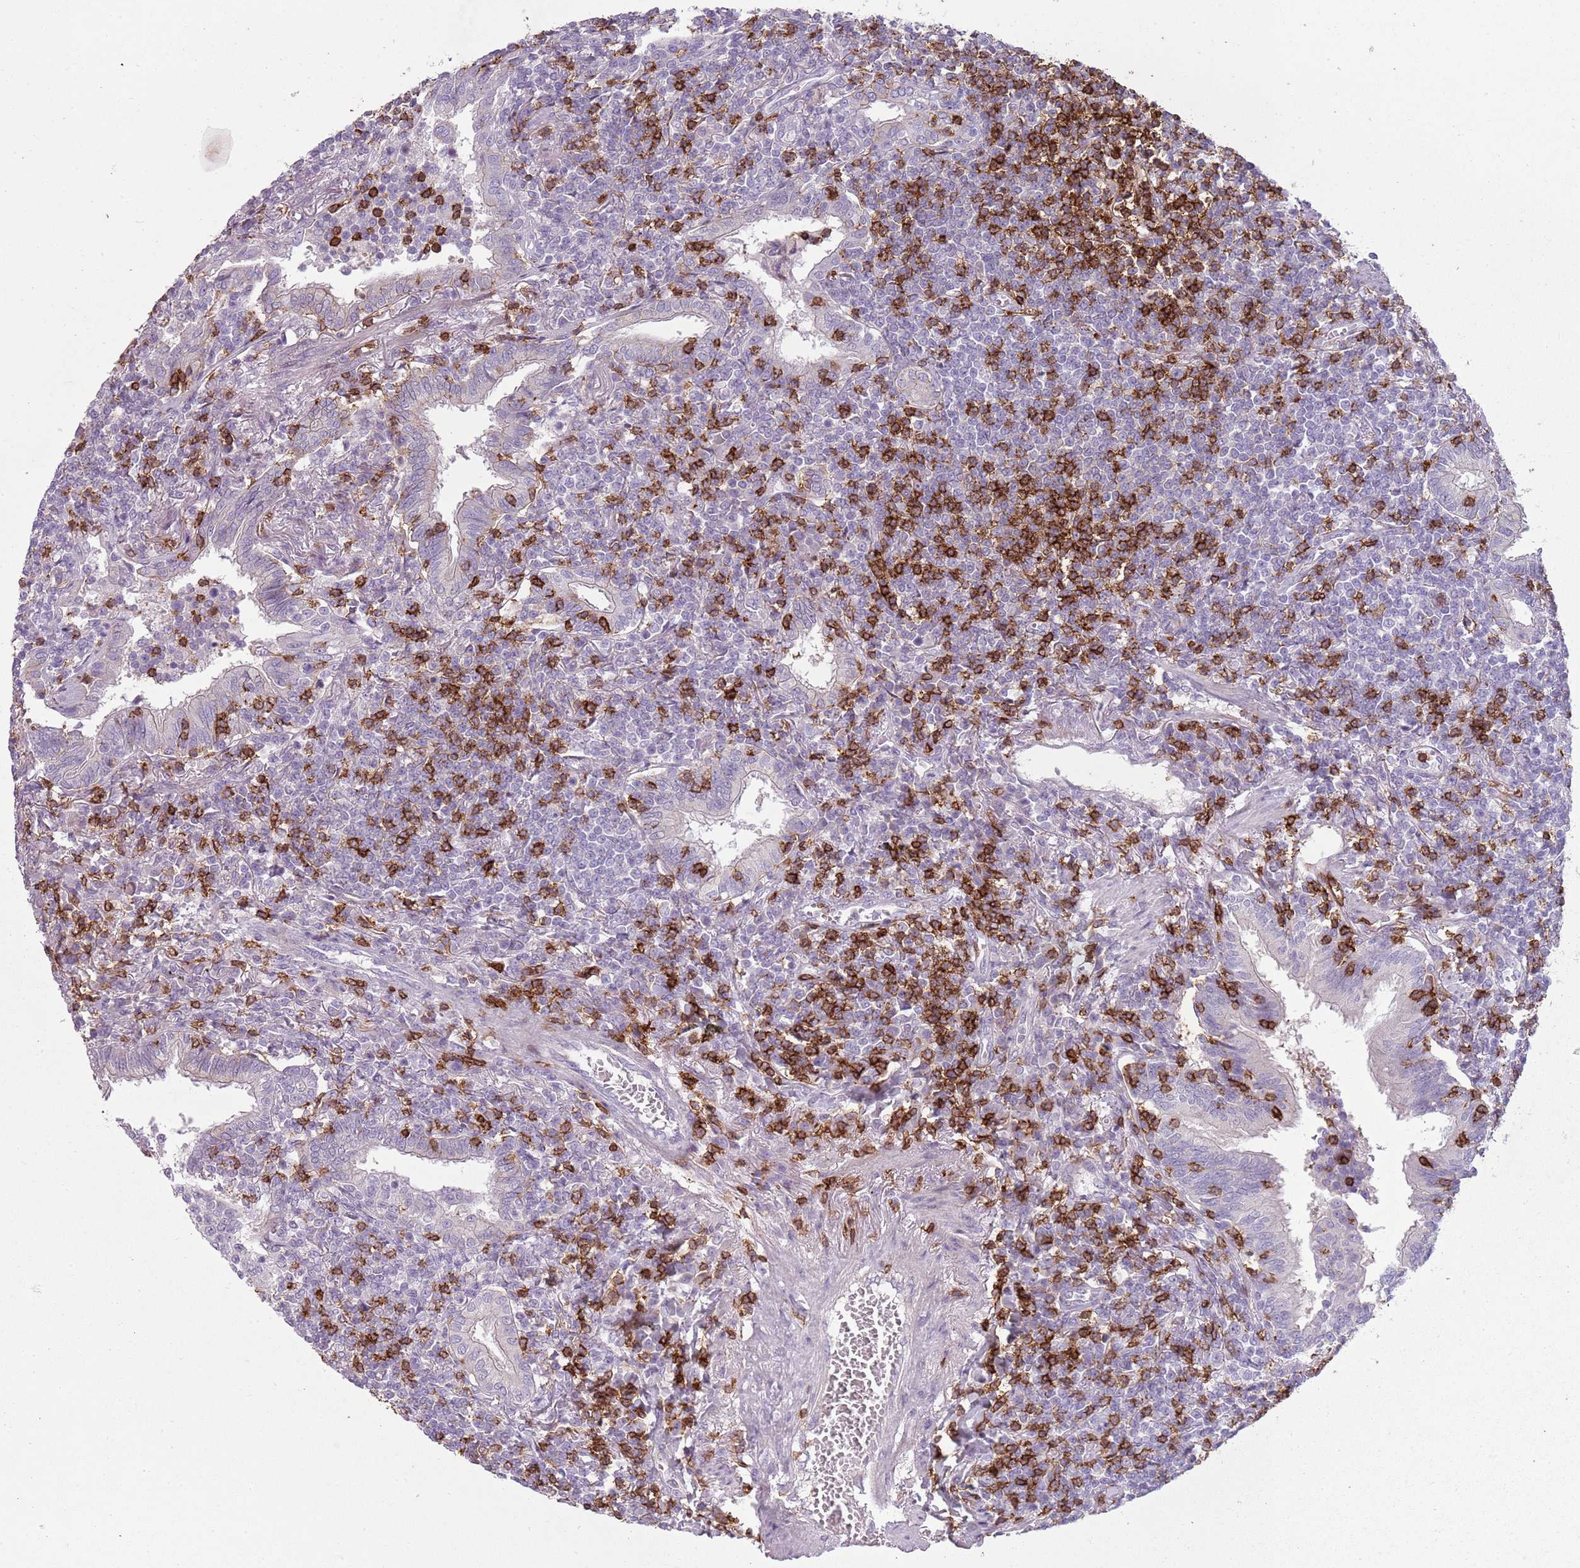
{"staining": {"intensity": "negative", "quantity": "none", "location": "none"}, "tissue": "lymphoma", "cell_type": "Tumor cells", "image_type": "cancer", "snomed": [{"axis": "morphology", "description": "Malignant lymphoma, non-Hodgkin's type, Low grade"}, {"axis": "topography", "description": "Lung"}], "caption": "Image shows no significant protein positivity in tumor cells of lymphoma.", "gene": "ZNF583", "patient": {"sex": "female", "age": 71}}